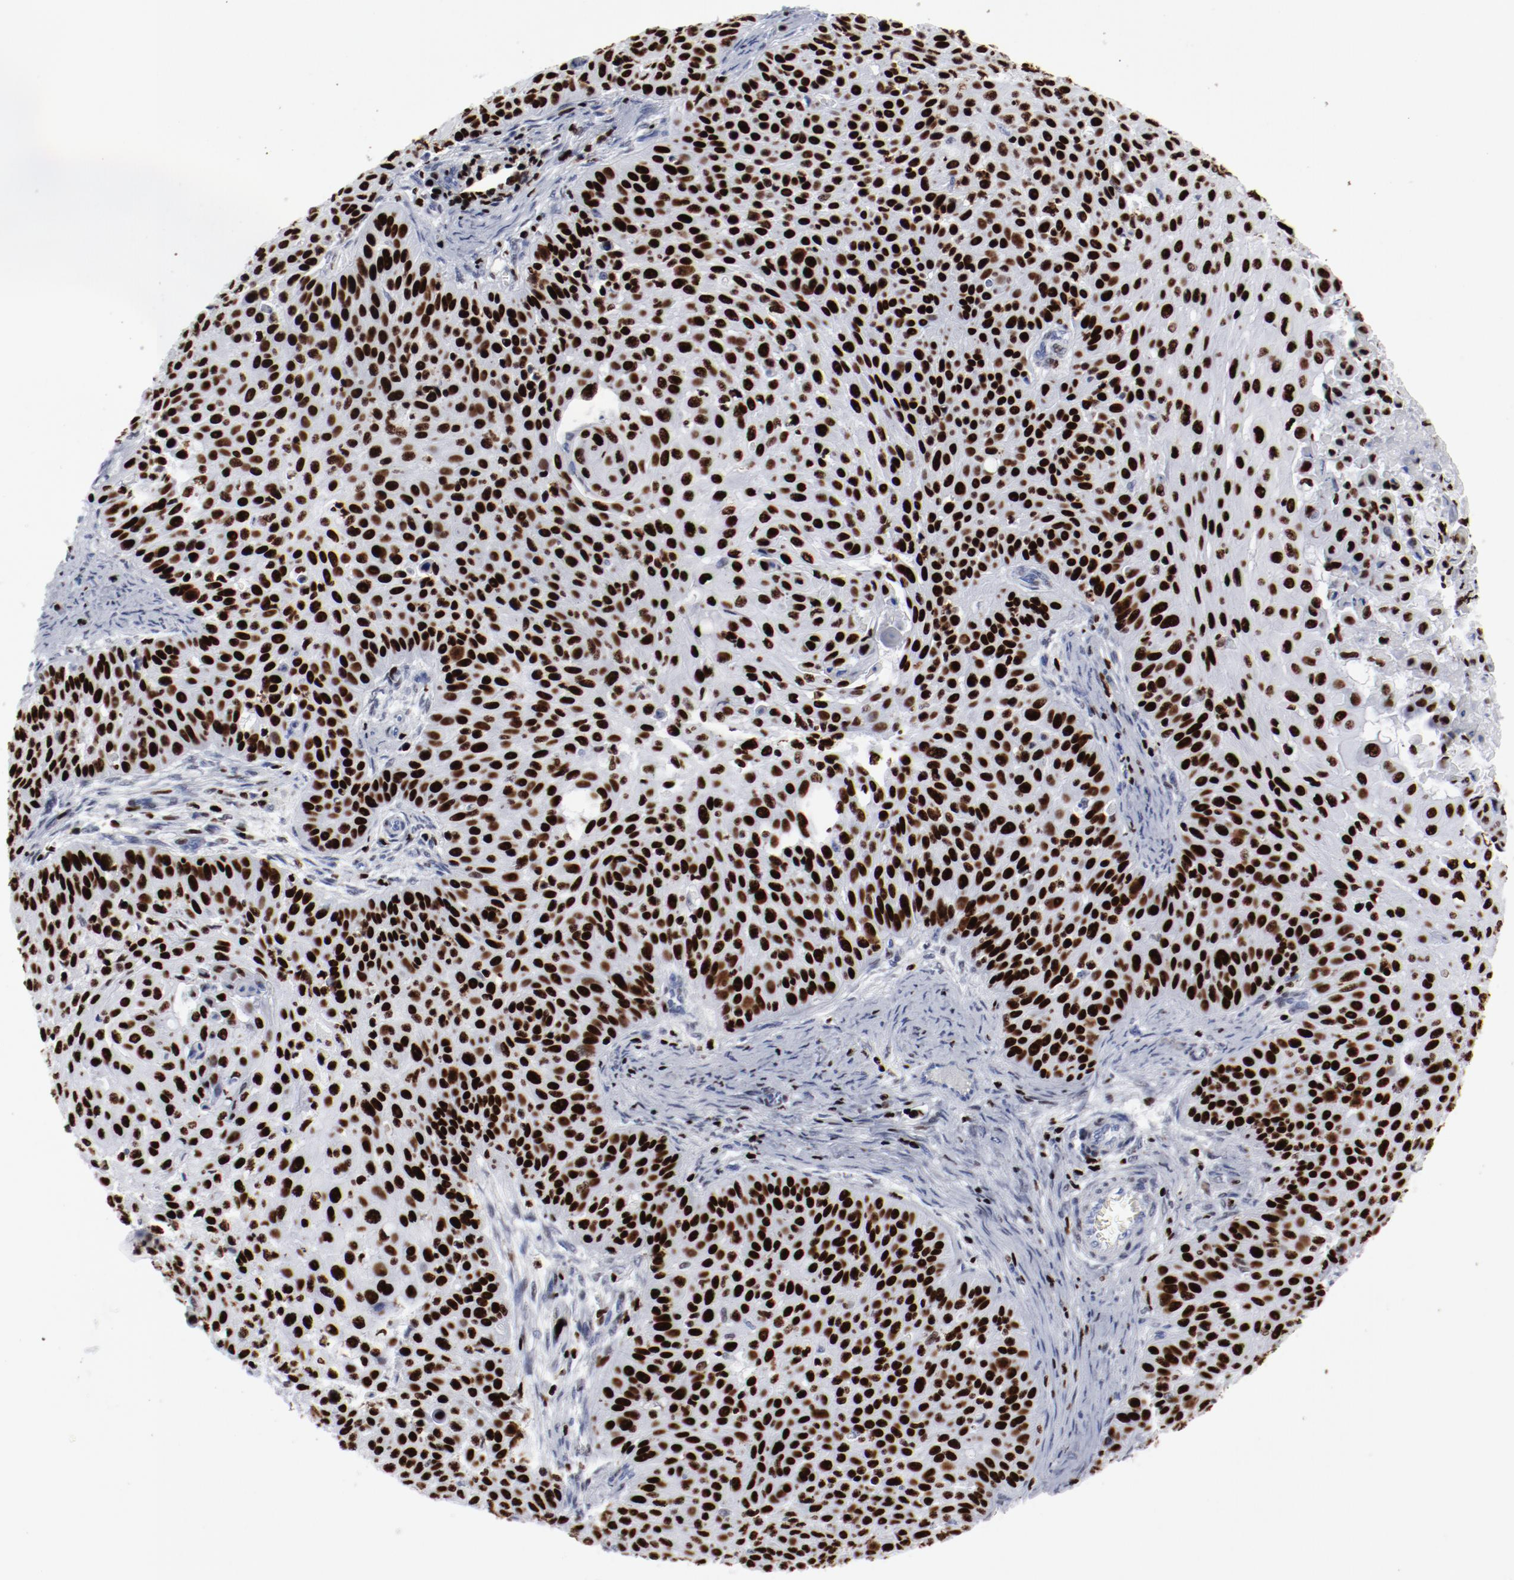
{"staining": {"intensity": "strong", "quantity": ">75%", "location": "nuclear"}, "tissue": "skin cancer", "cell_type": "Tumor cells", "image_type": "cancer", "snomed": [{"axis": "morphology", "description": "Squamous cell carcinoma, NOS"}, {"axis": "topography", "description": "Skin"}], "caption": "Tumor cells reveal strong nuclear positivity in about >75% of cells in squamous cell carcinoma (skin). (Stains: DAB (3,3'-diaminobenzidine) in brown, nuclei in blue, Microscopy: brightfield microscopy at high magnification).", "gene": "SMARCC2", "patient": {"sex": "male", "age": 82}}